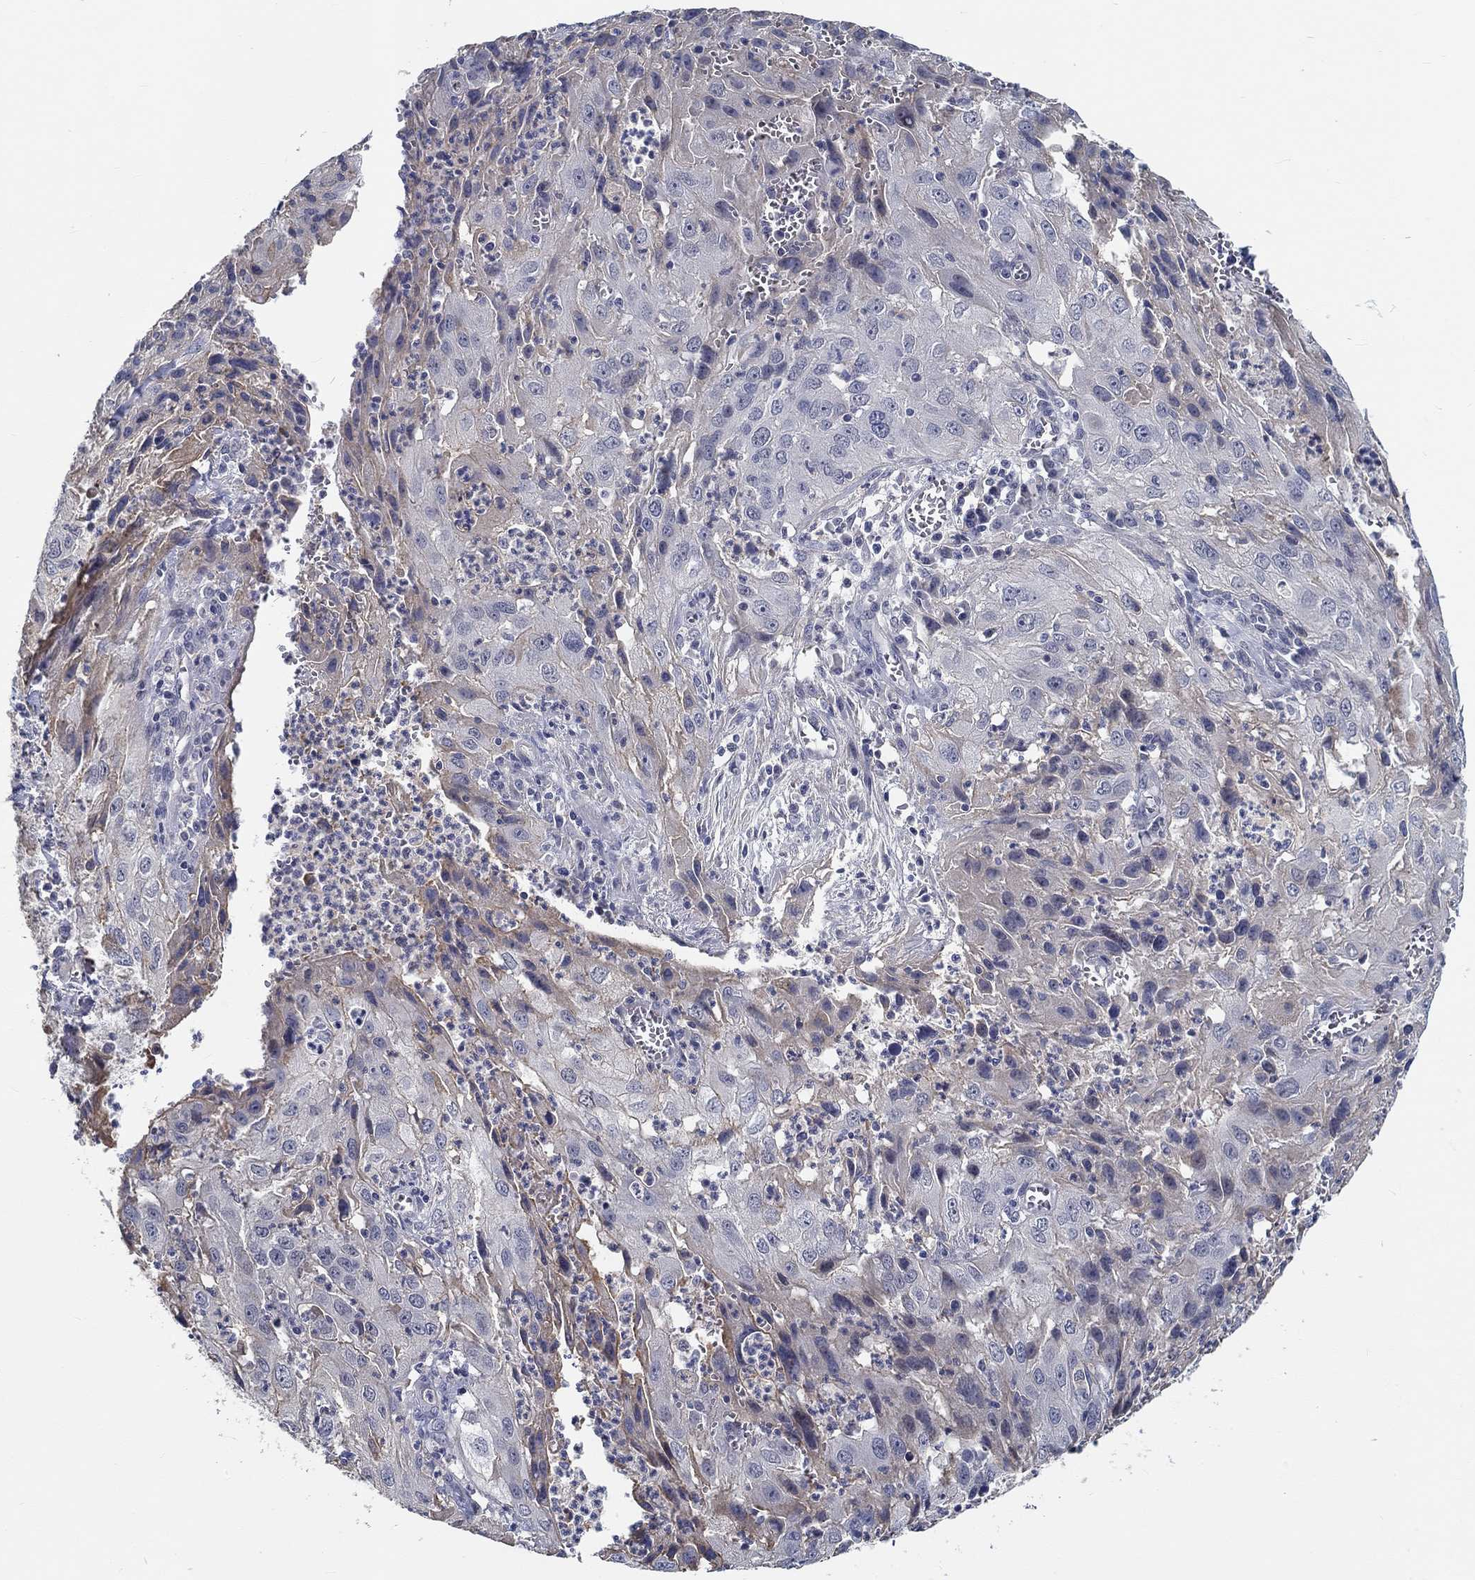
{"staining": {"intensity": "weak", "quantity": "<25%", "location": "cytoplasmic/membranous"}, "tissue": "cervical cancer", "cell_type": "Tumor cells", "image_type": "cancer", "snomed": [{"axis": "morphology", "description": "Squamous cell carcinoma, NOS"}, {"axis": "topography", "description": "Cervix"}], "caption": "Squamous cell carcinoma (cervical) stained for a protein using immunohistochemistry (IHC) exhibits no staining tumor cells.", "gene": "MYBPC1", "patient": {"sex": "female", "age": 32}}